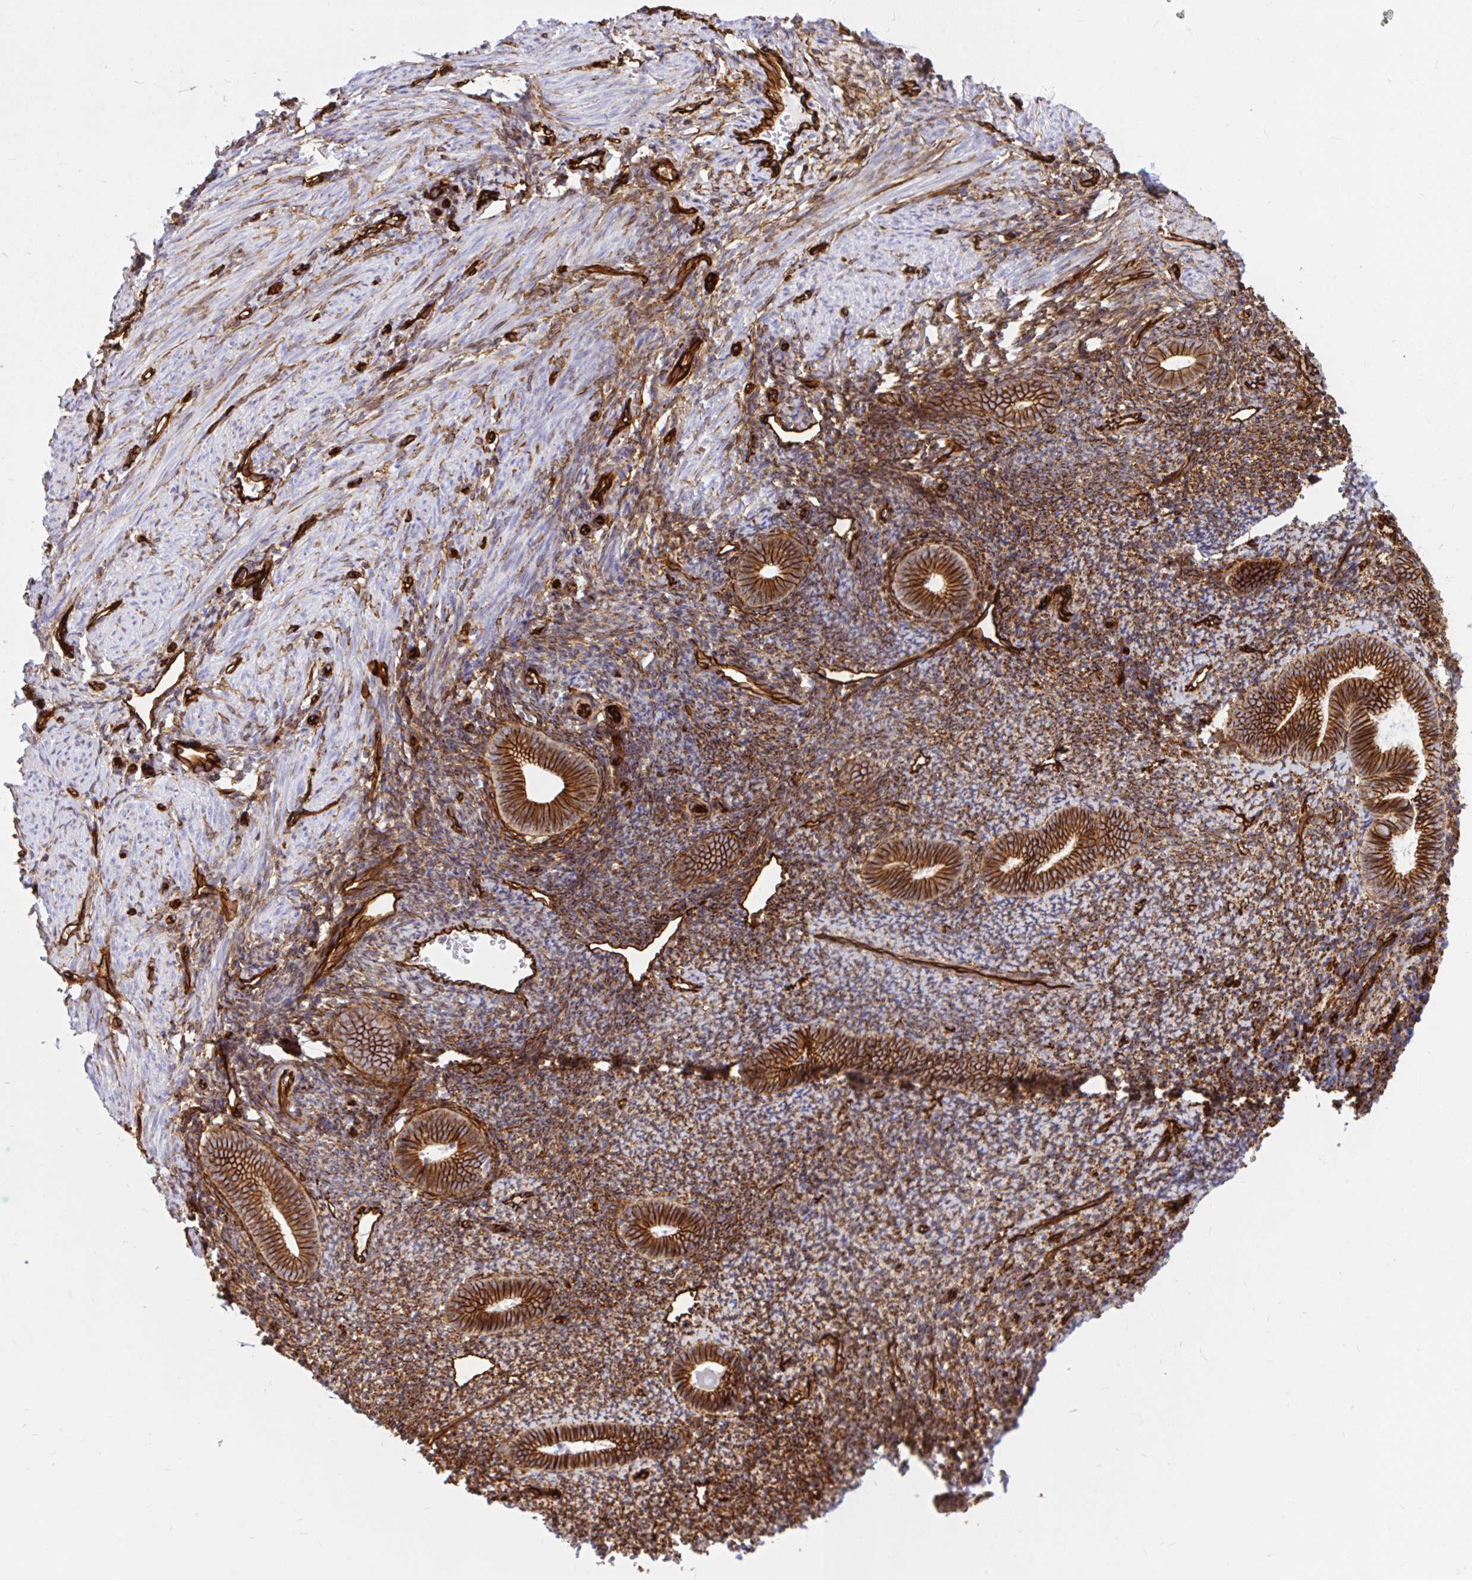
{"staining": {"intensity": "strong", "quantity": ">75%", "location": "cytoplasmic/membranous"}, "tissue": "endometrium", "cell_type": "Cells in endometrial stroma", "image_type": "normal", "snomed": [{"axis": "morphology", "description": "Normal tissue, NOS"}, {"axis": "topography", "description": "Endometrium"}], "caption": "Normal endometrium demonstrates strong cytoplasmic/membranous expression in approximately >75% of cells in endometrial stroma.", "gene": "MAP1LC3B2", "patient": {"sex": "female", "age": 39}}